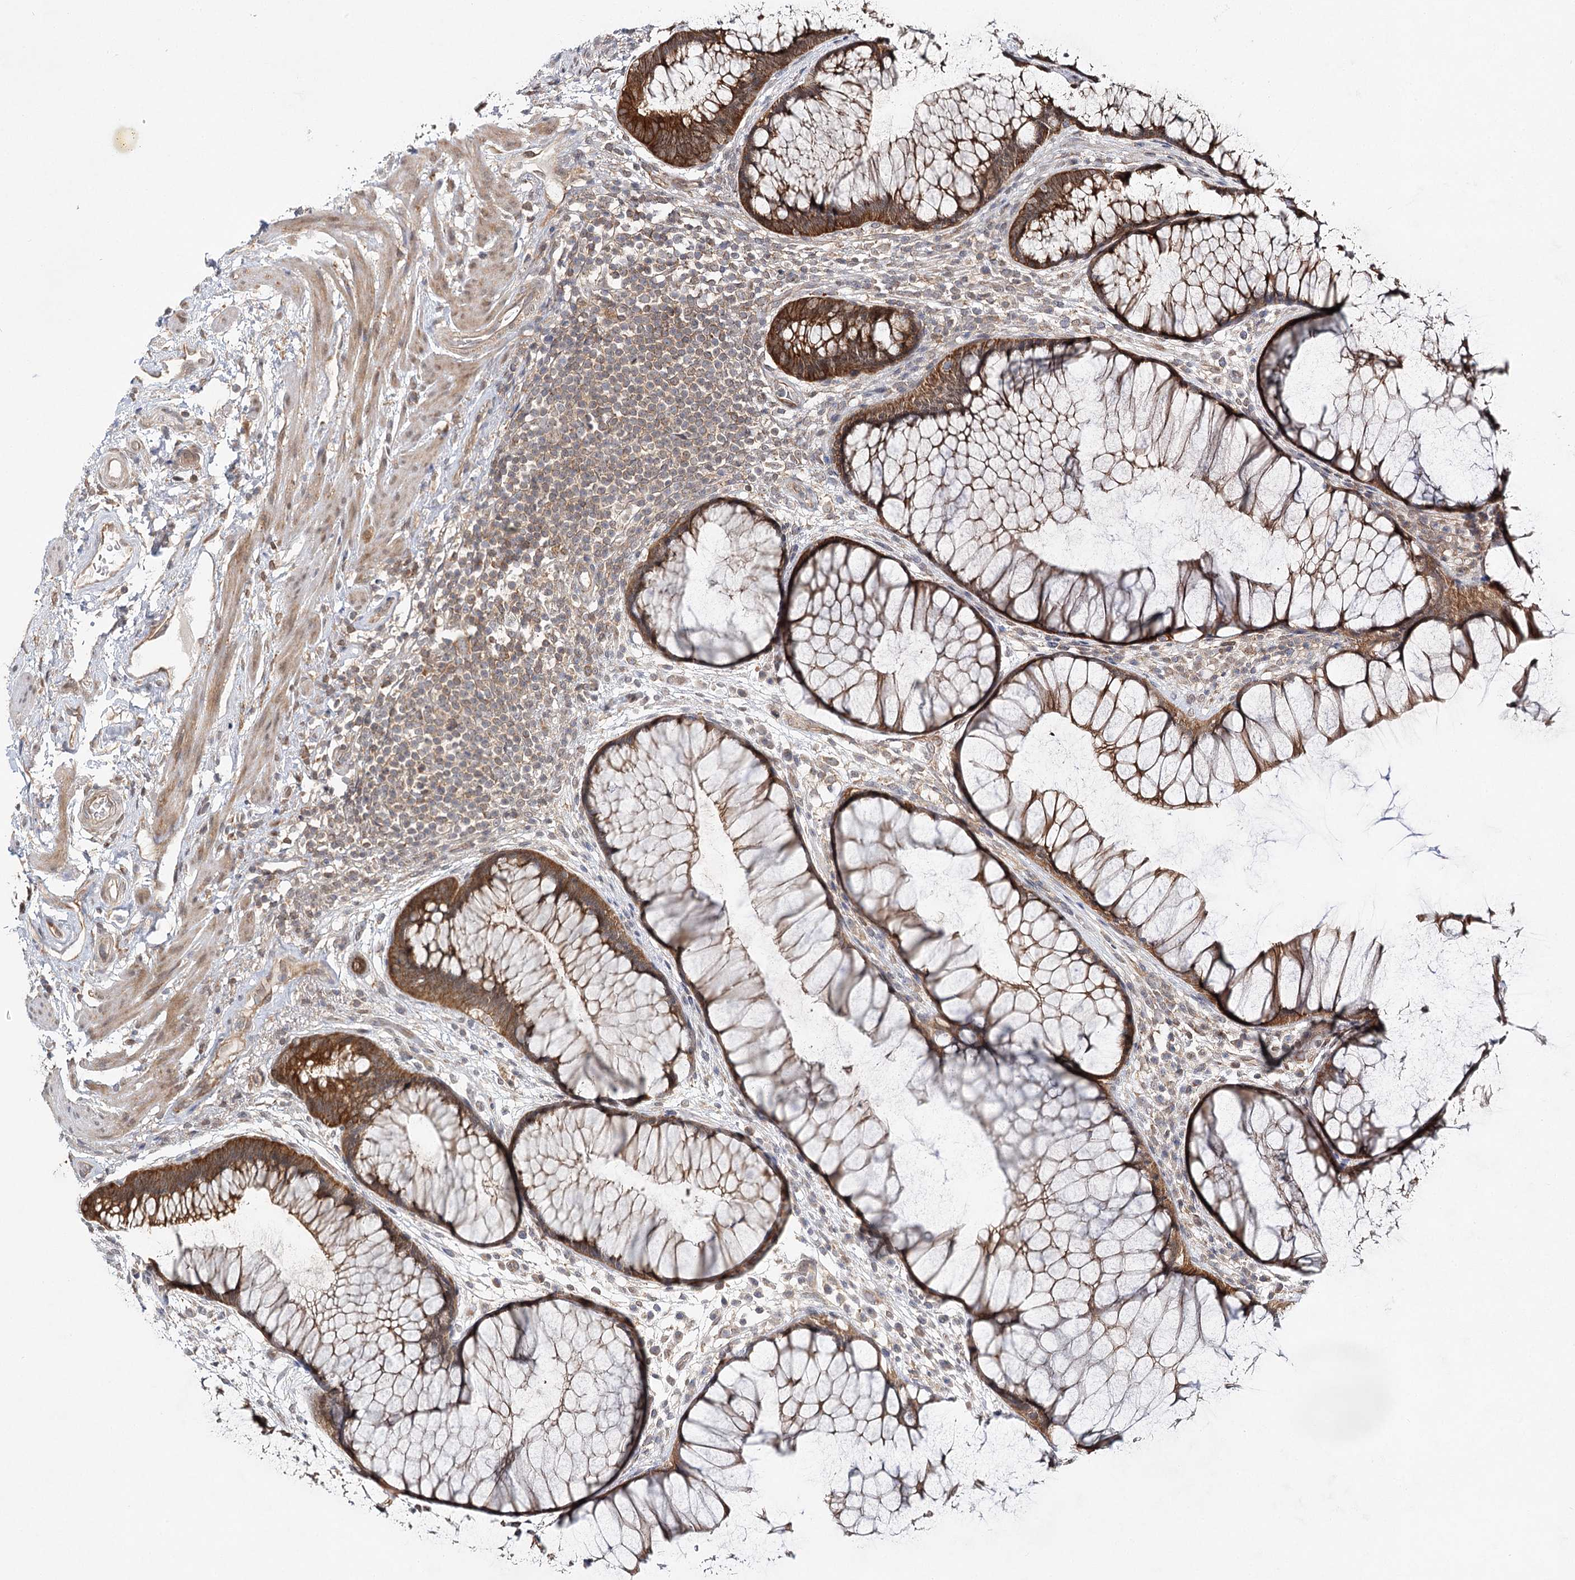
{"staining": {"intensity": "strong", "quantity": ">75%", "location": "cytoplasmic/membranous"}, "tissue": "rectum", "cell_type": "Glandular cells", "image_type": "normal", "snomed": [{"axis": "morphology", "description": "Normal tissue, NOS"}, {"axis": "topography", "description": "Rectum"}], "caption": "Rectum stained for a protein (brown) displays strong cytoplasmic/membranous positive expression in about >75% of glandular cells.", "gene": "INPP4B", "patient": {"sex": "male", "age": 51}}